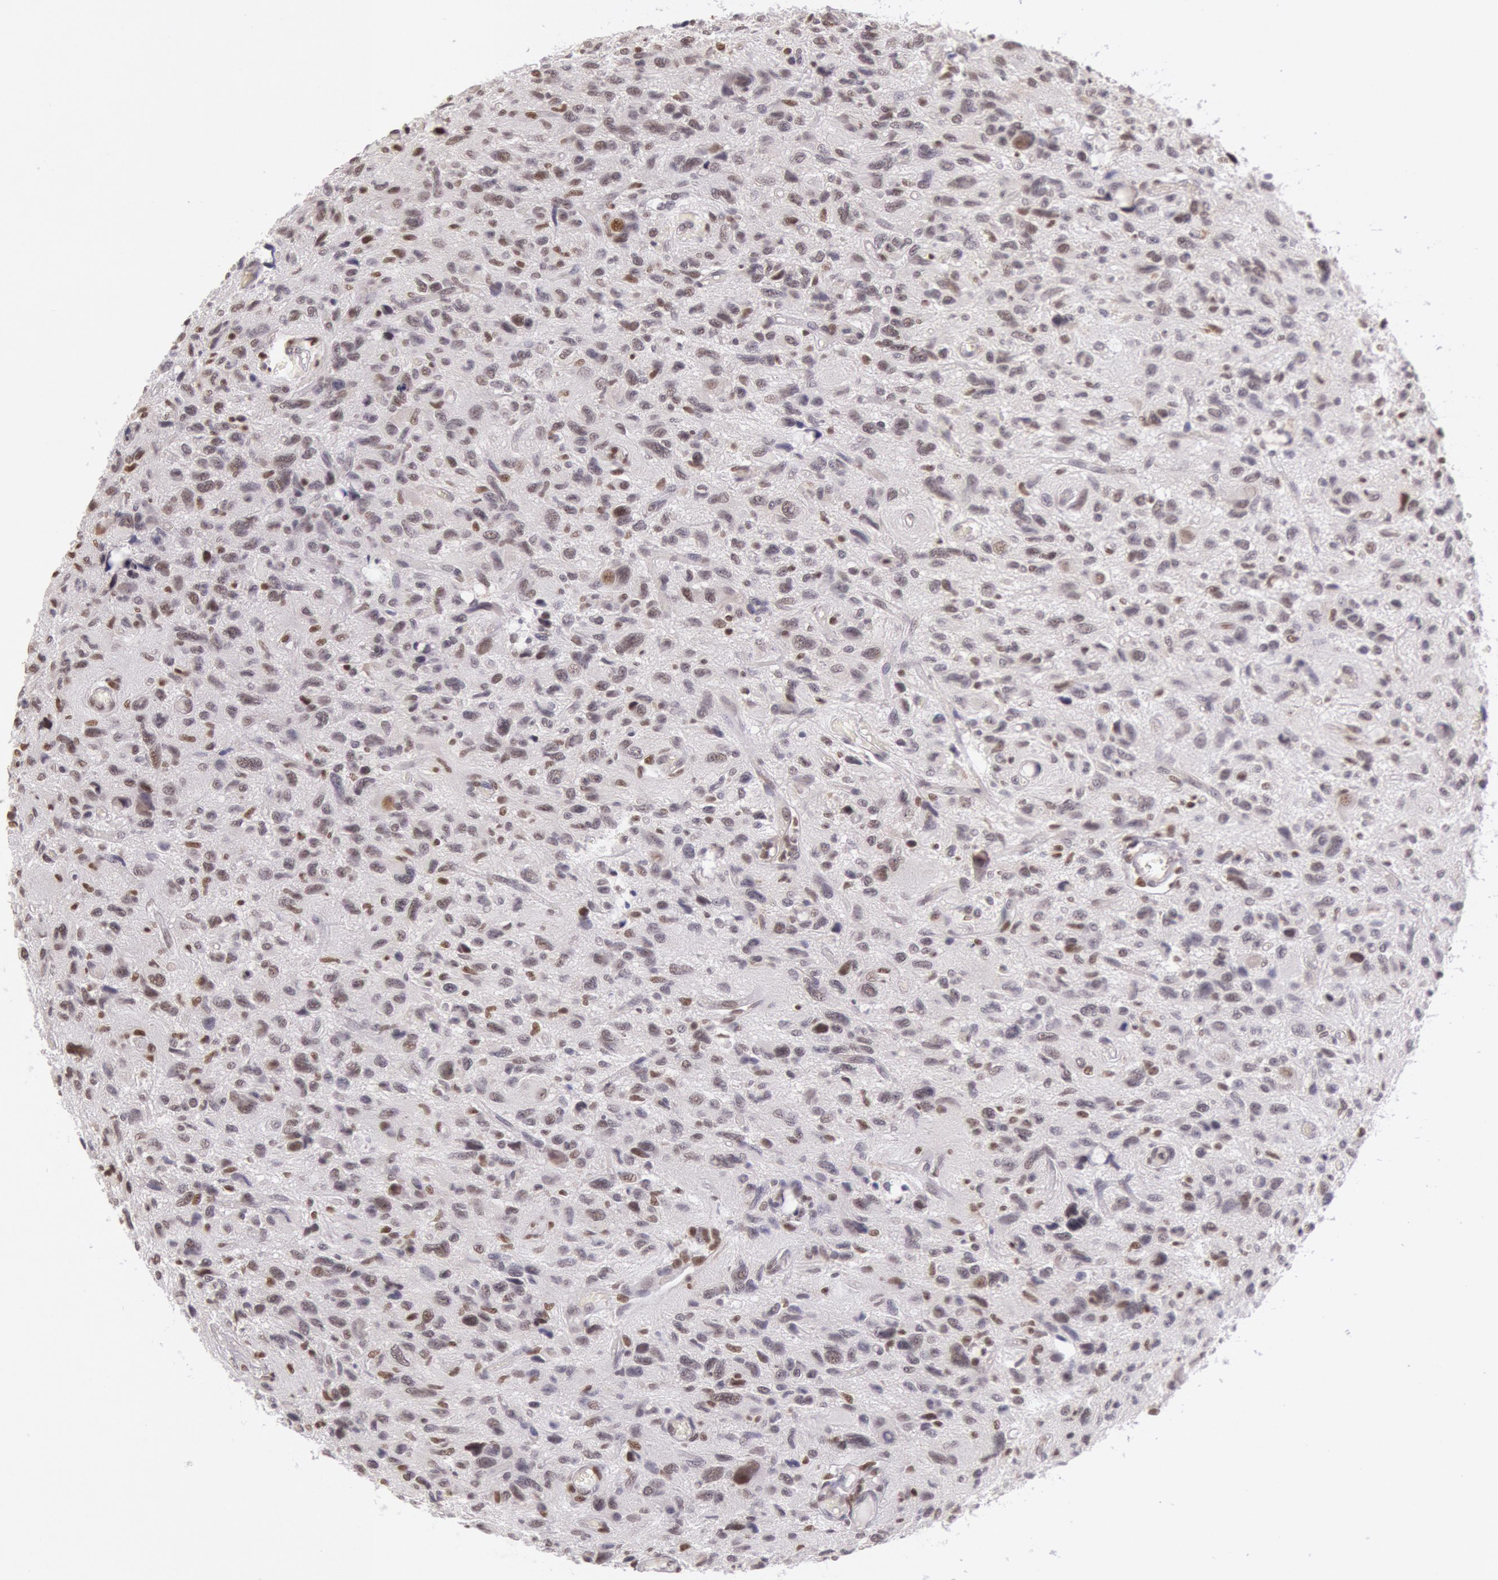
{"staining": {"intensity": "moderate", "quantity": ">75%", "location": "nuclear"}, "tissue": "glioma", "cell_type": "Tumor cells", "image_type": "cancer", "snomed": [{"axis": "morphology", "description": "Glioma, malignant, High grade"}, {"axis": "topography", "description": "Brain"}], "caption": "Brown immunohistochemical staining in malignant high-grade glioma shows moderate nuclear staining in about >75% of tumor cells. (DAB IHC with brightfield microscopy, high magnification).", "gene": "ESS2", "patient": {"sex": "female", "age": 60}}